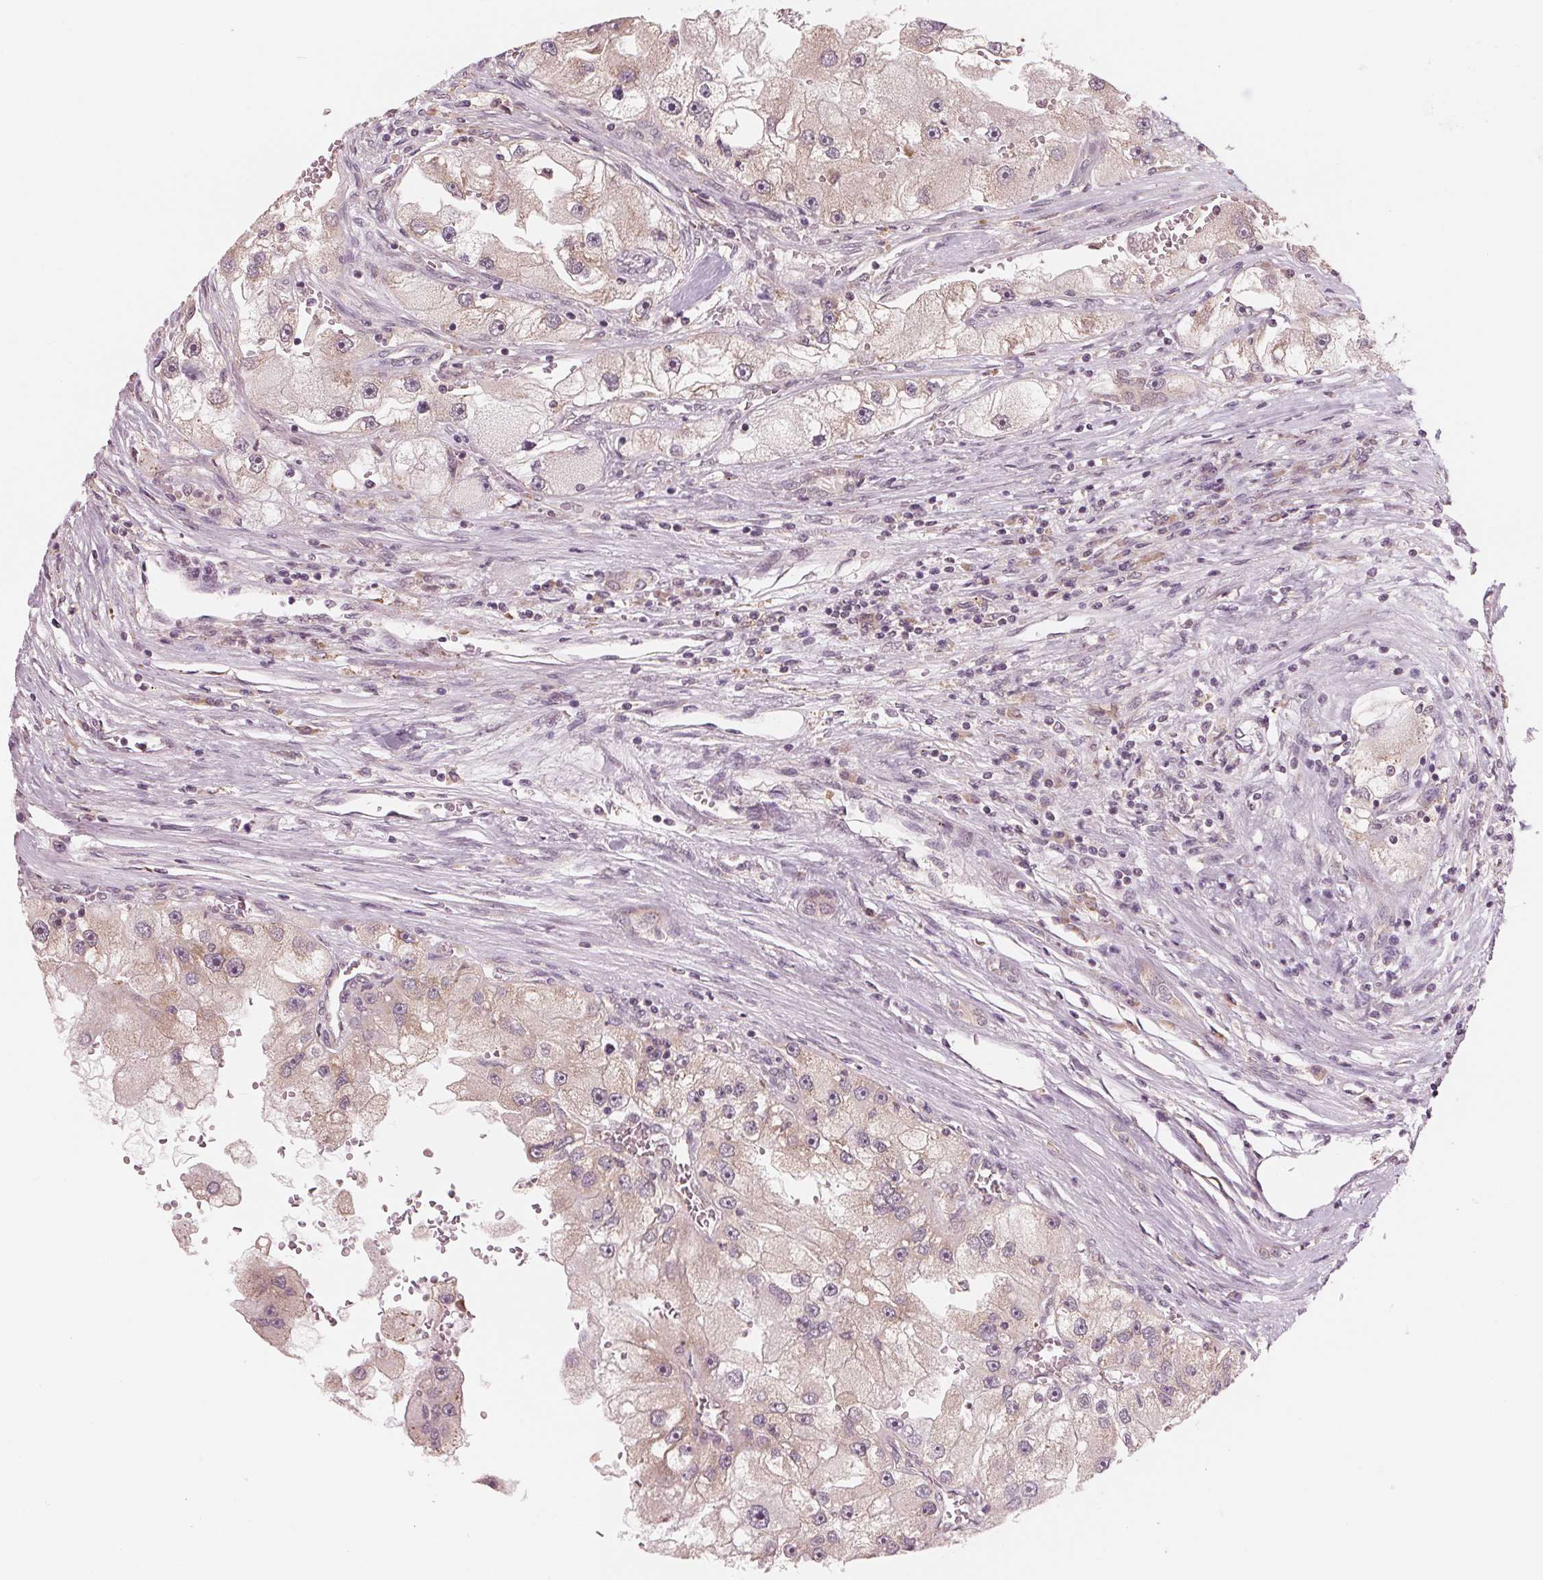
{"staining": {"intensity": "weak", "quantity": "25%-75%", "location": "cytoplasmic/membranous"}, "tissue": "renal cancer", "cell_type": "Tumor cells", "image_type": "cancer", "snomed": [{"axis": "morphology", "description": "Adenocarcinoma, NOS"}, {"axis": "topography", "description": "Kidney"}], "caption": "Renal cancer stained with DAB IHC exhibits low levels of weak cytoplasmic/membranous expression in approximately 25%-75% of tumor cells.", "gene": "GIGYF2", "patient": {"sex": "male", "age": 63}}